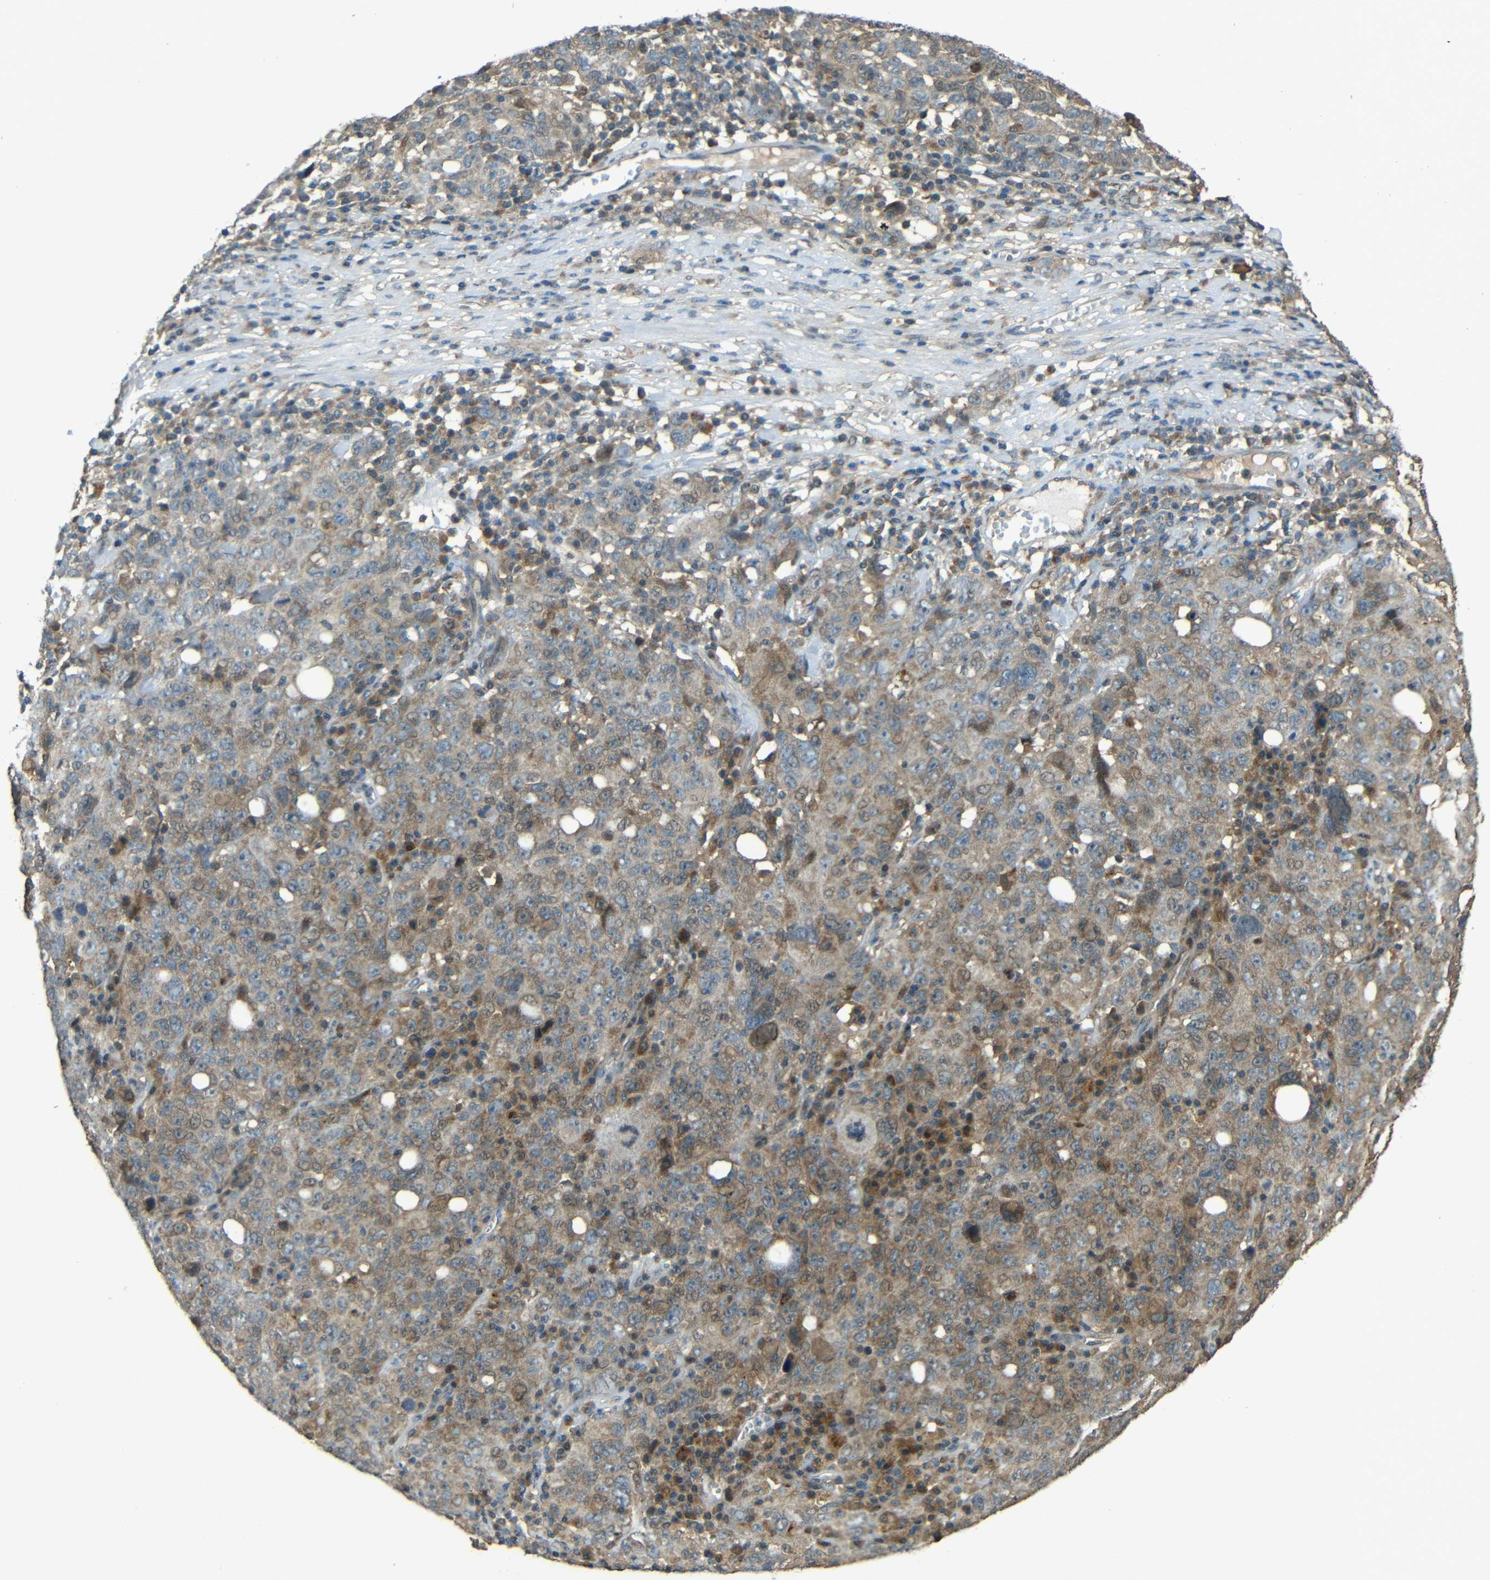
{"staining": {"intensity": "weak", "quantity": ">75%", "location": "cytoplasmic/membranous"}, "tissue": "ovarian cancer", "cell_type": "Tumor cells", "image_type": "cancer", "snomed": [{"axis": "morphology", "description": "Carcinoma, endometroid"}, {"axis": "topography", "description": "Ovary"}], "caption": "Immunohistochemistry (IHC) (DAB (3,3'-diaminobenzidine)) staining of ovarian endometroid carcinoma reveals weak cytoplasmic/membranous protein expression in about >75% of tumor cells.", "gene": "ACACA", "patient": {"sex": "female", "age": 62}}